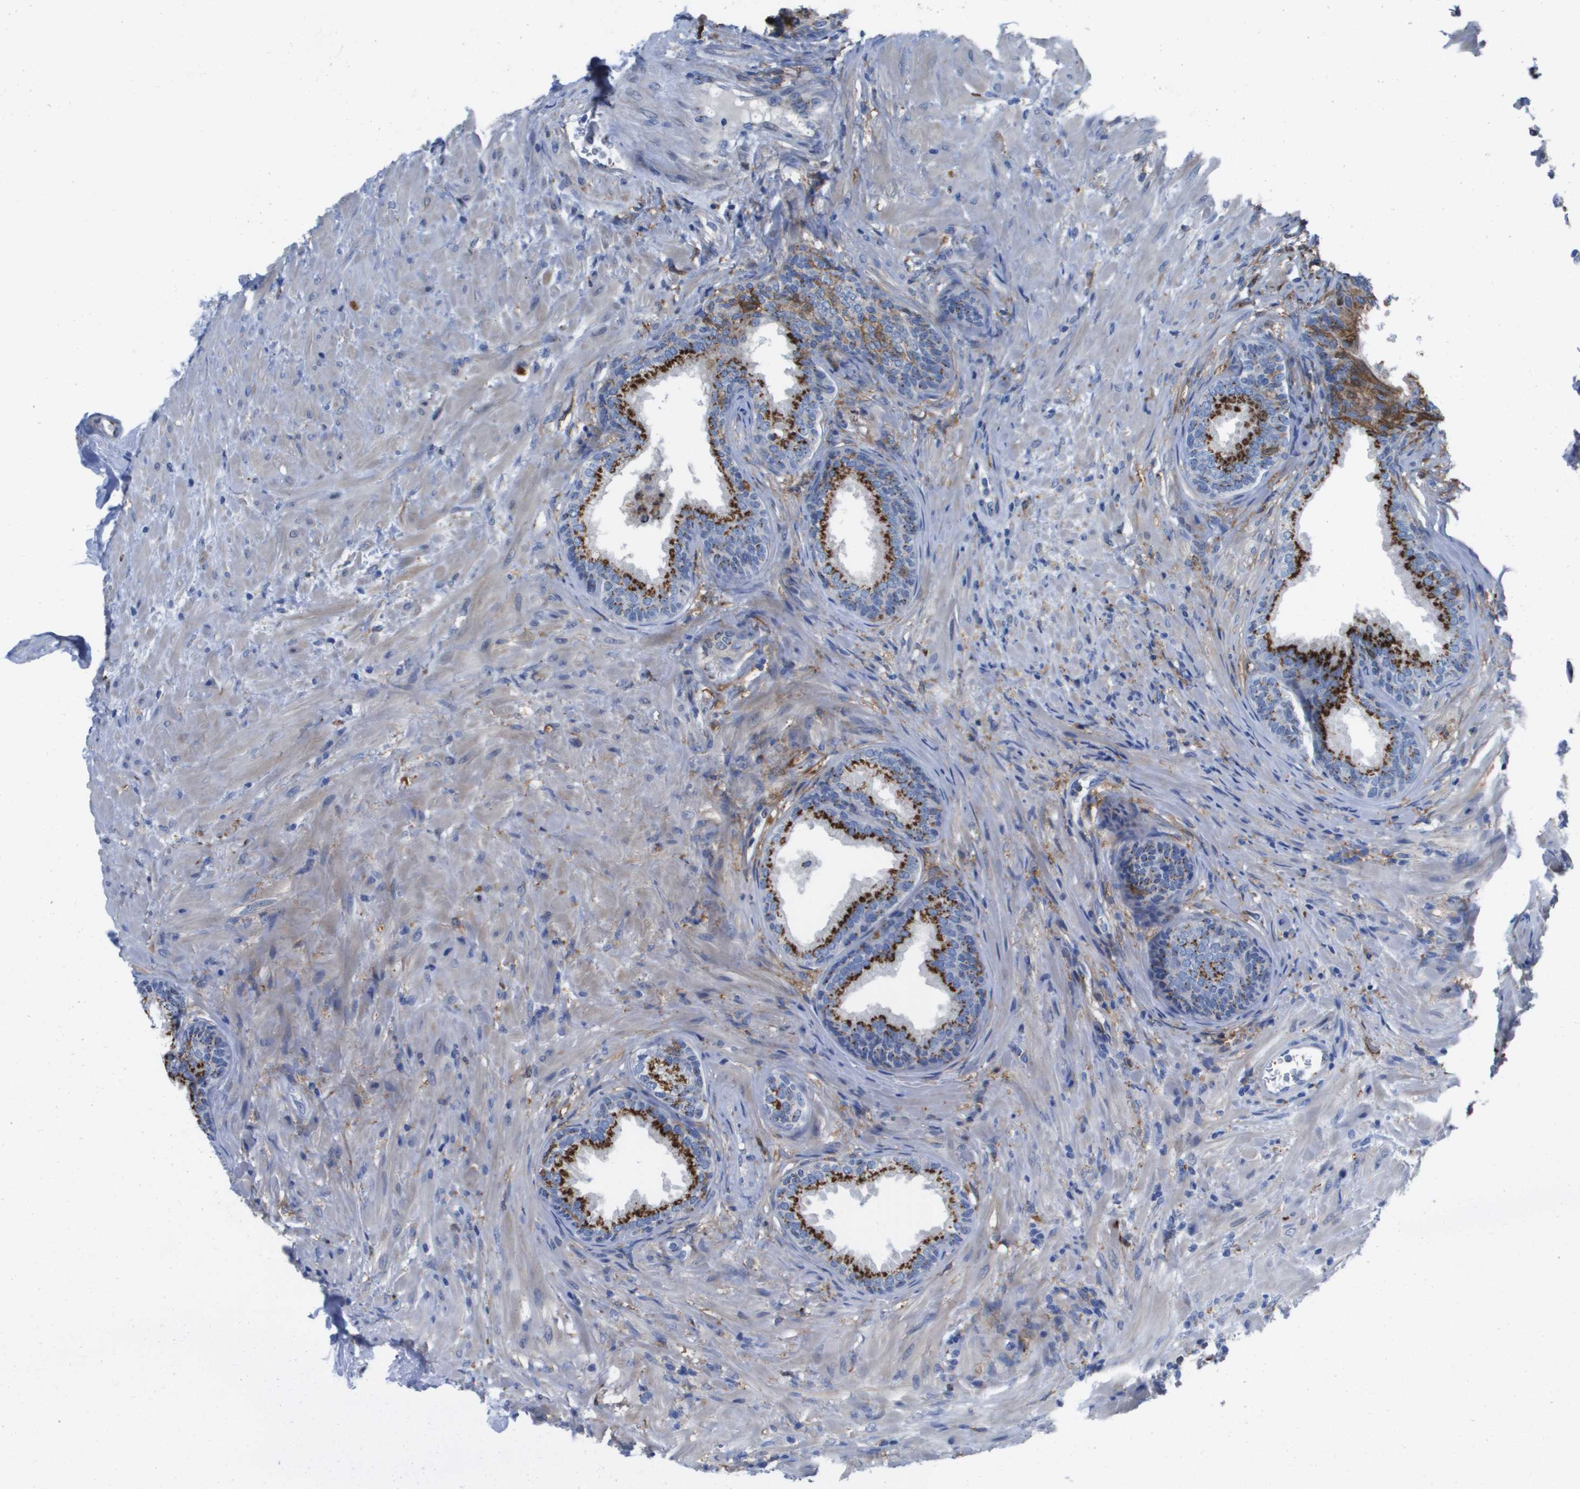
{"staining": {"intensity": "strong", "quantity": ">75%", "location": "cytoplasmic/membranous"}, "tissue": "prostate", "cell_type": "Glandular cells", "image_type": "normal", "snomed": [{"axis": "morphology", "description": "Normal tissue, NOS"}, {"axis": "topography", "description": "Prostate"}], "caption": "The histopathology image displays immunohistochemical staining of benign prostate. There is strong cytoplasmic/membranous staining is seen in about >75% of glandular cells.", "gene": "SLC37A2", "patient": {"sex": "male", "age": 76}}